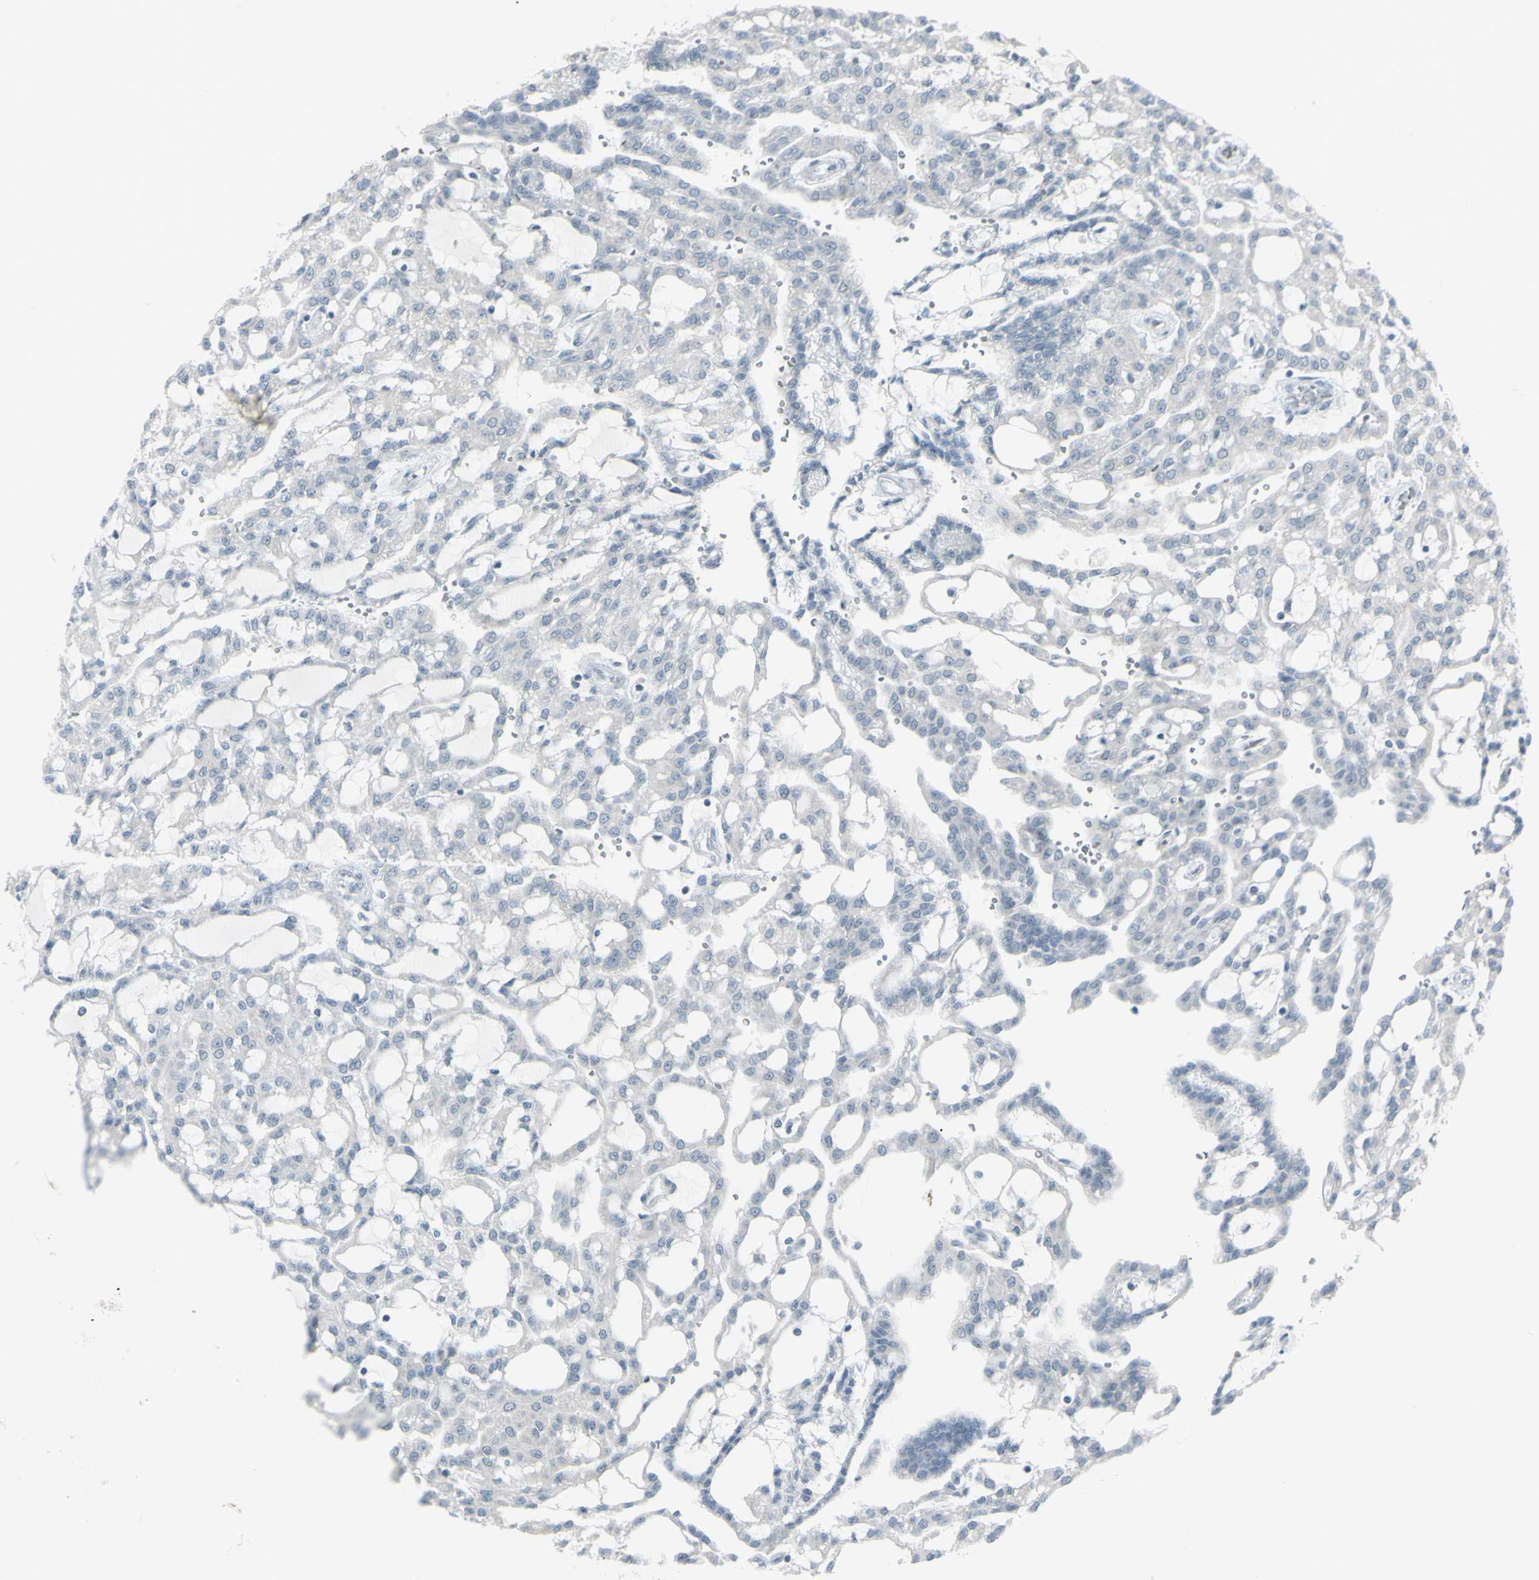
{"staining": {"intensity": "negative", "quantity": "none", "location": "none"}, "tissue": "renal cancer", "cell_type": "Tumor cells", "image_type": "cancer", "snomed": [{"axis": "morphology", "description": "Adenocarcinoma, NOS"}, {"axis": "topography", "description": "Kidney"}], "caption": "Tumor cells show no significant positivity in renal cancer.", "gene": "RAB3A", "patient": {"sex": "male", "age": 63}}